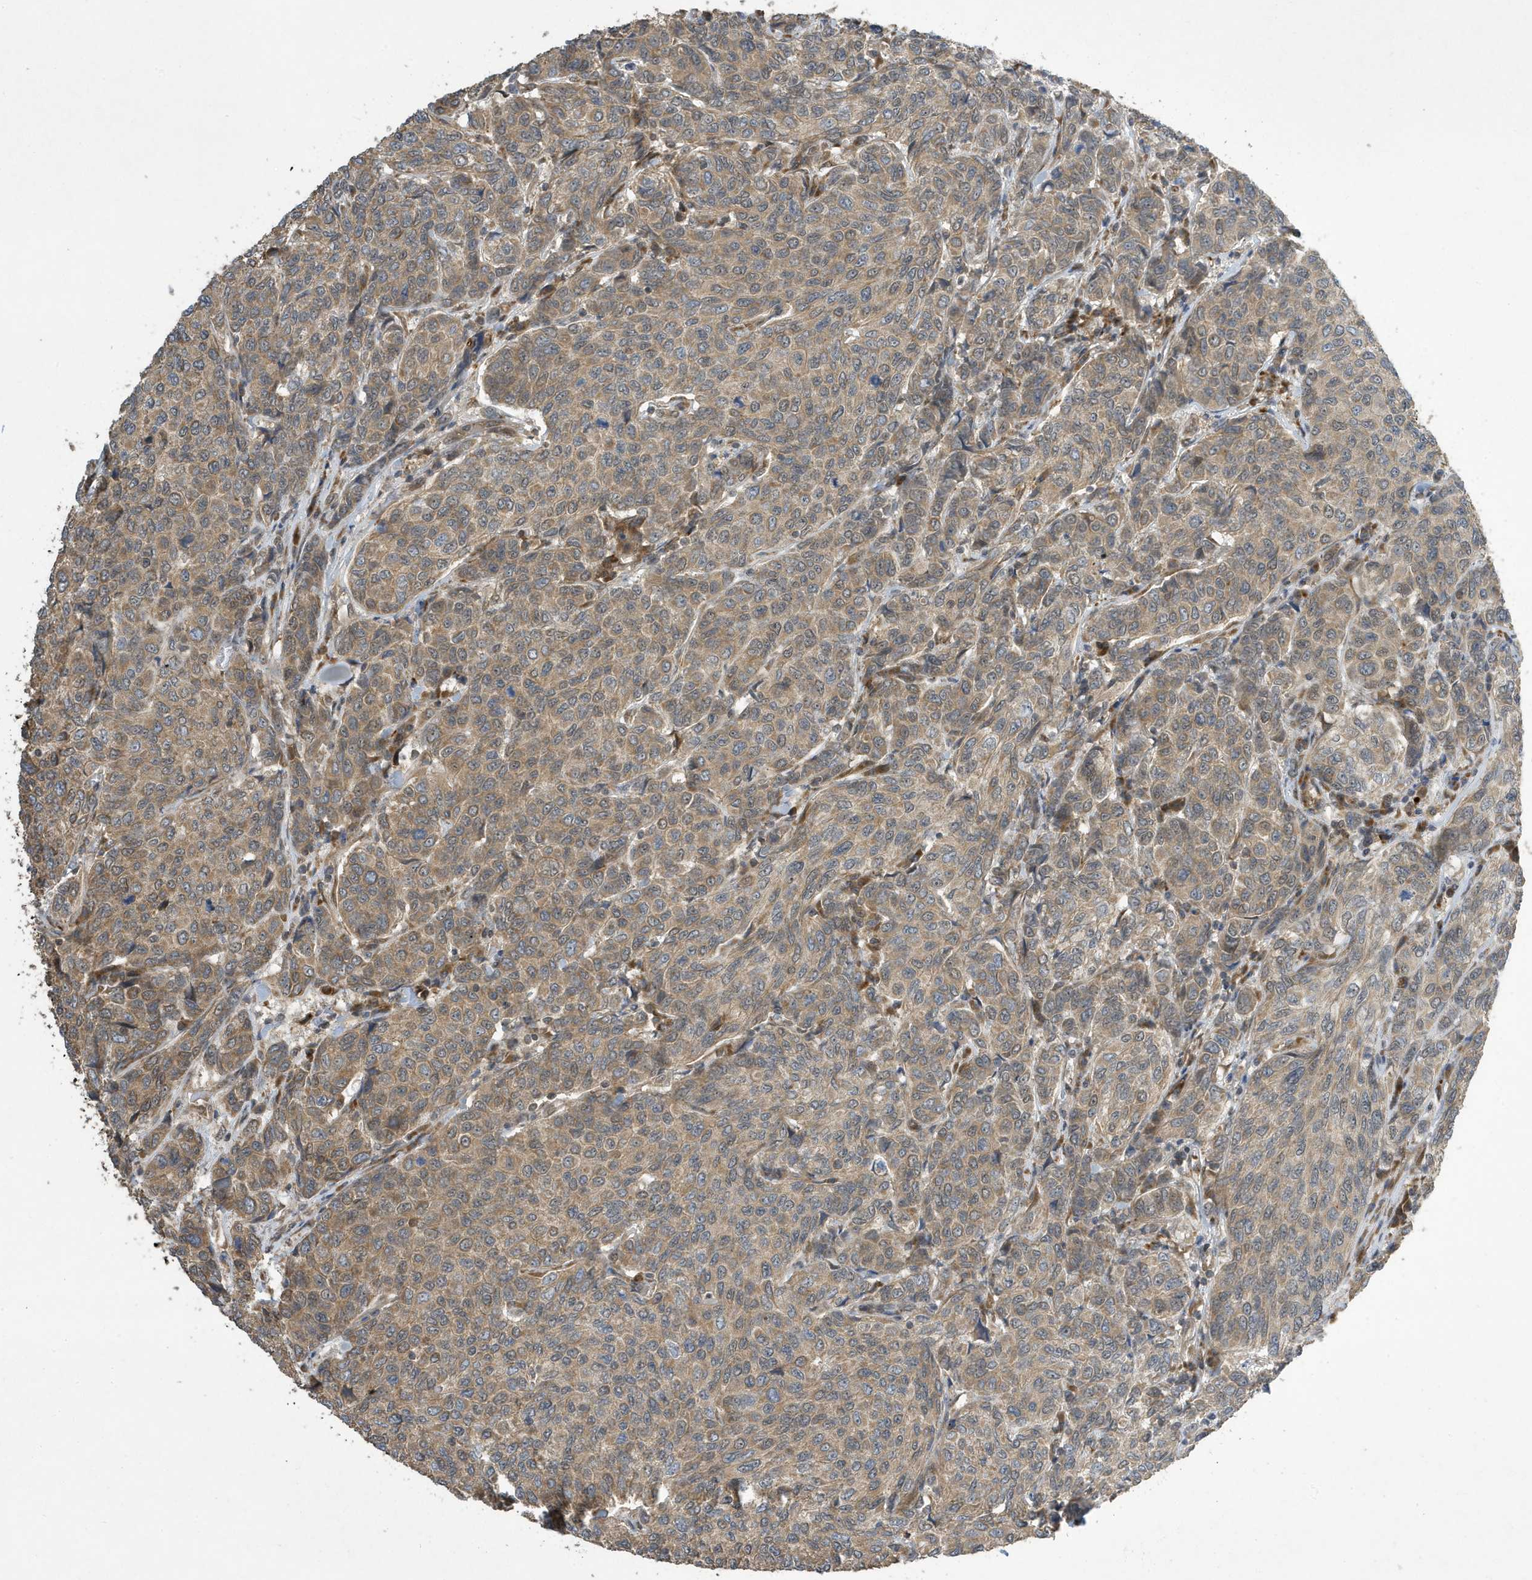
{"staining": {"intensity": "weak", "quantity": ">75%", "location": "cytoplasmic/membranous"}, "tissue": "breast cancer", "cell_type": "Tumor cells", "image_type": "cancer", "snomed": [{"axis": "morphology", "description": "Duct carcinoma"}, {"axis": "topography", "description": "Breast"}], "caption": "This is an image of immunohistochemistry (IHC) staining of breast cancer (infiltrating ductal carcinoma), which shows weak expression in the cytoplasmic/membranous of tumor cells.", "gene": "NCOA7", "patient": {"sex": "female", "age": 55}}